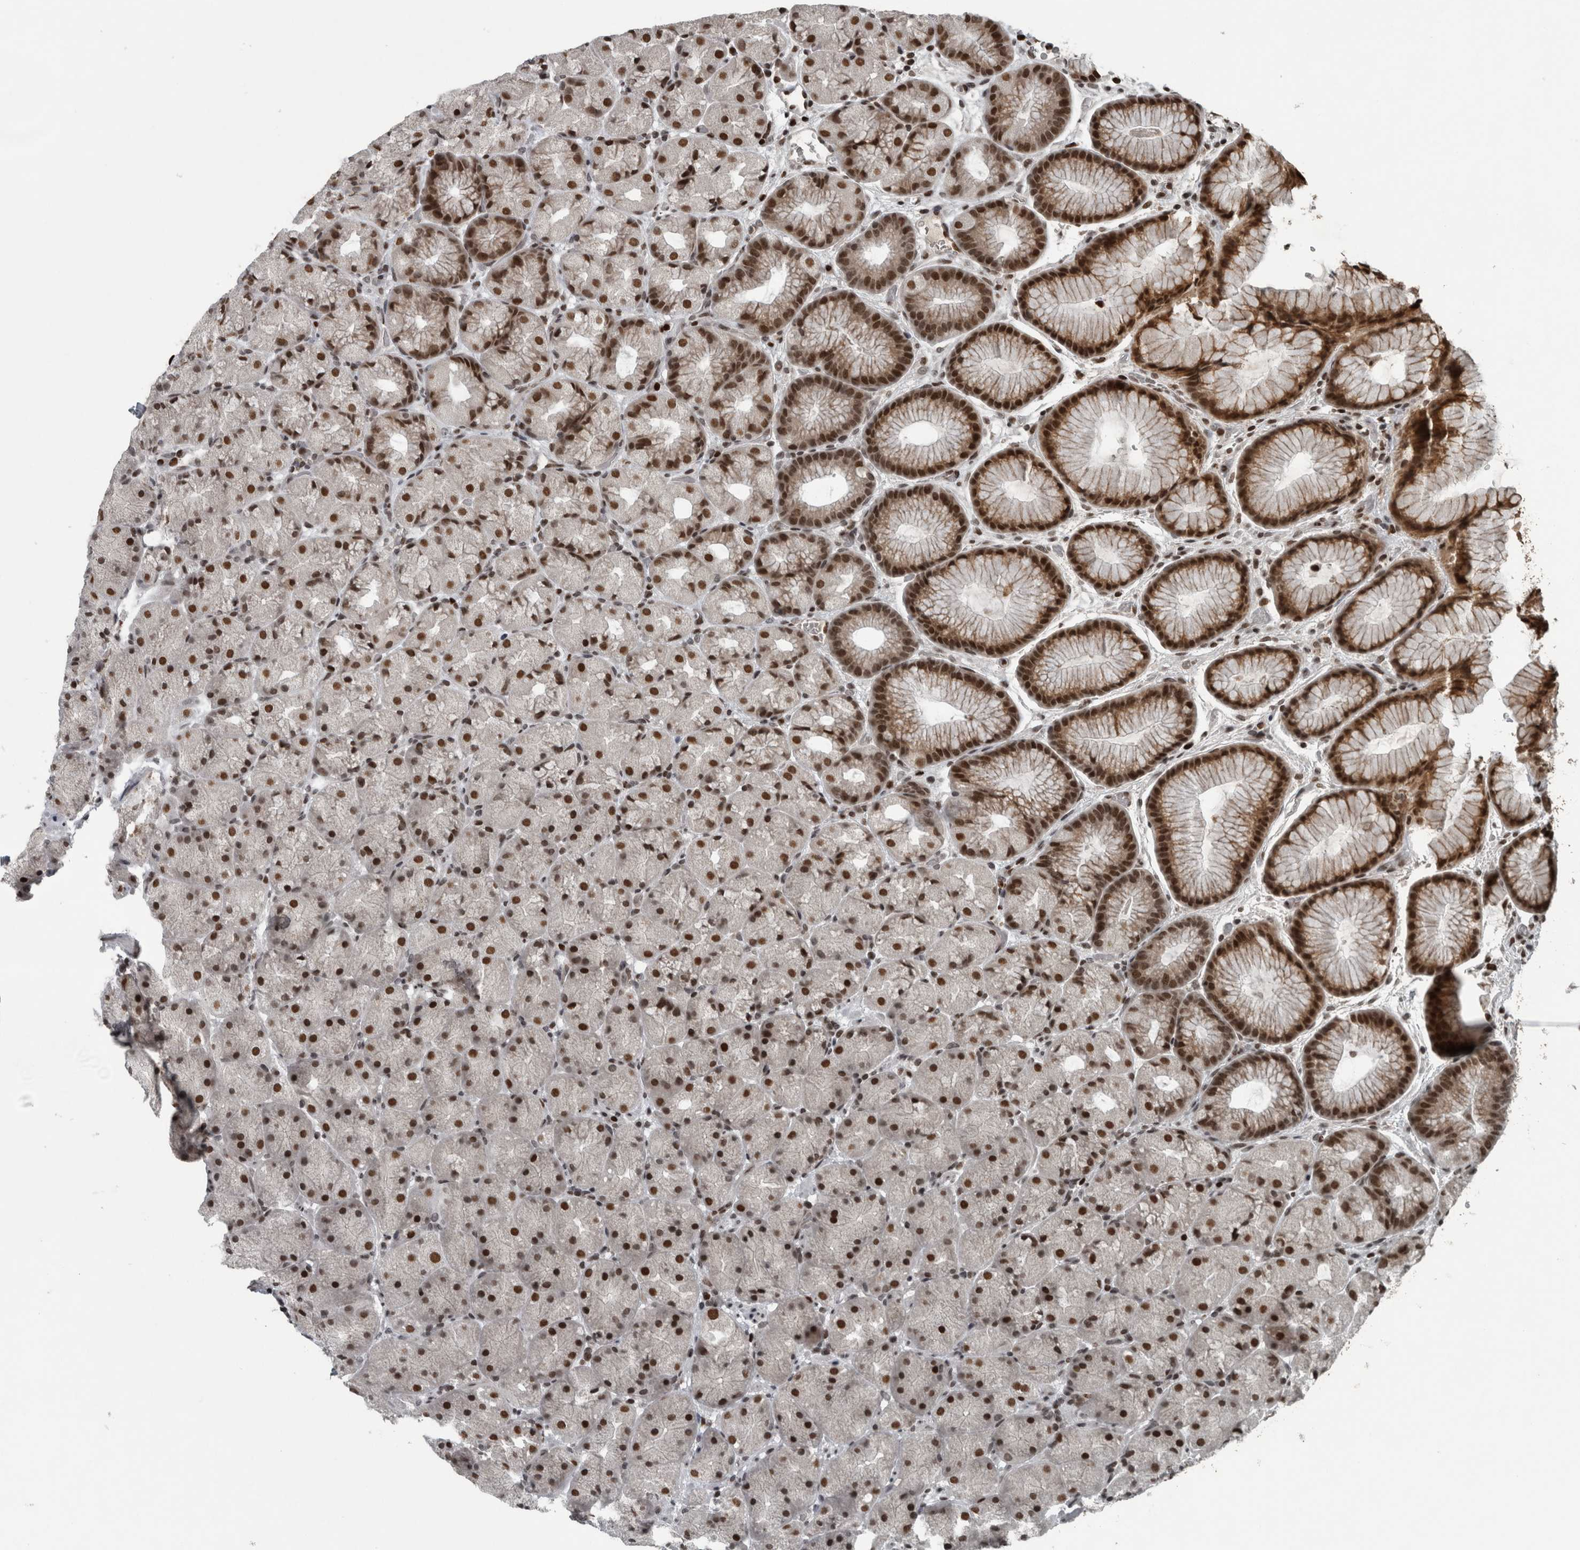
{"staining": {"intensity": "strong", "quantity": ">75%", "location": "nuclear"}, "tissue": "stomach", "cell_type": "Glandular cells", "image_type": "normal", "snomed": [{"axis": "morphology", "description": "Normal tissue, NOS"}, {"axis": "topography", "description": "Stomach, upper"}, {"axis": "topography", "description": "Stomach"}], "caption": "The histopathology image demonstrates a brown stain indicating the presence of a protein in the nuclear of glandular cells in stomach. The protein is stained brown, and the nuclei are stained in blue (DAB IHC with brightfield microscopy, high magnification).", "gene": "UNC50", "patient": {"sex": "male", "age": 48}}